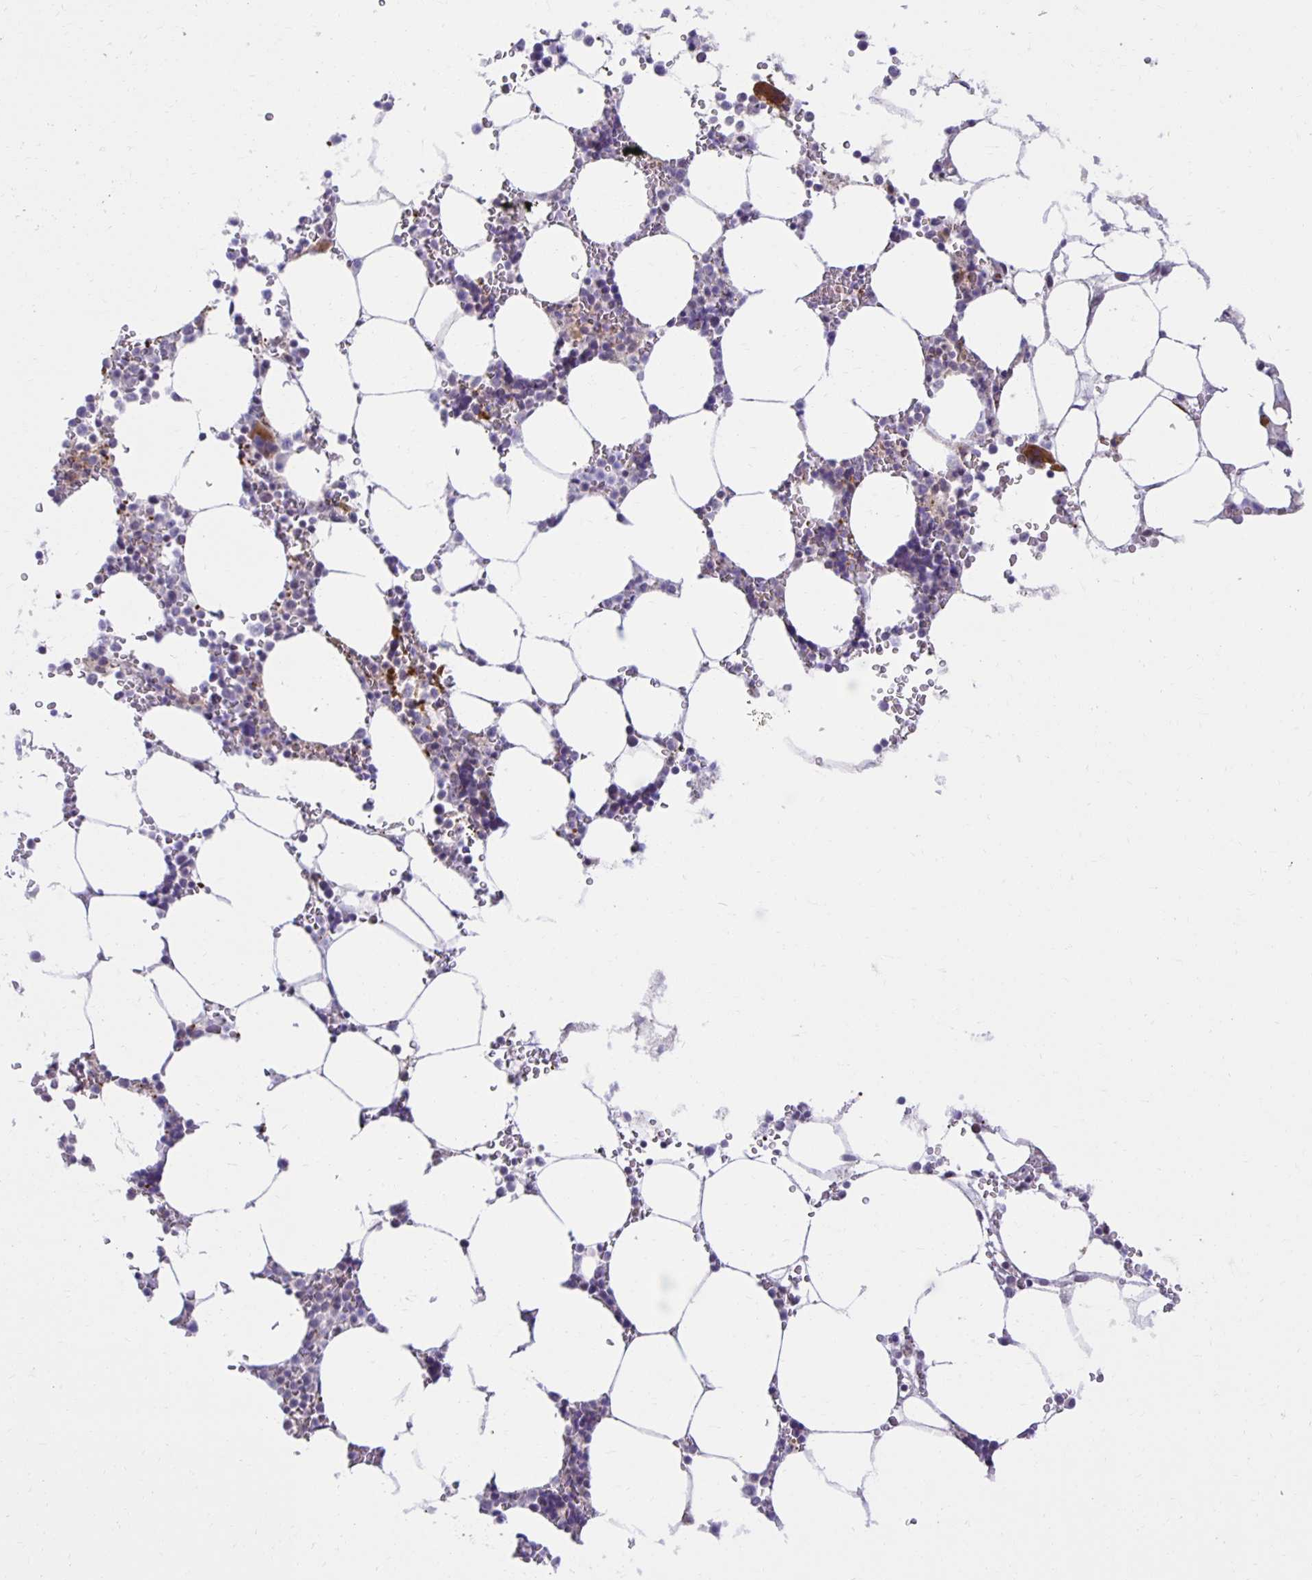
{"staining": {"intensity": "moderate", "quantity": "<25%", "location": "cytoplasmic/membranous"}, "tissue": "bone marrow", "cell_type": "Hematopoietic cells", "image_type": "normal", "snomed": [{"axis": "morphology", "description": "Normal tissue, NOS"}, {"axis": "topography", "description": "Bone marrow"}], "caption": "DAB (3,3'-diaminobenzidine) immunohistochemical staining of unremarkable human bone marrow displays moderate cytoplasmic/membranous protein staining in approximately <25% of hematopoietic cells.", "gene": "MIEN1", "patient": {"sex": "male", "age": 64}}